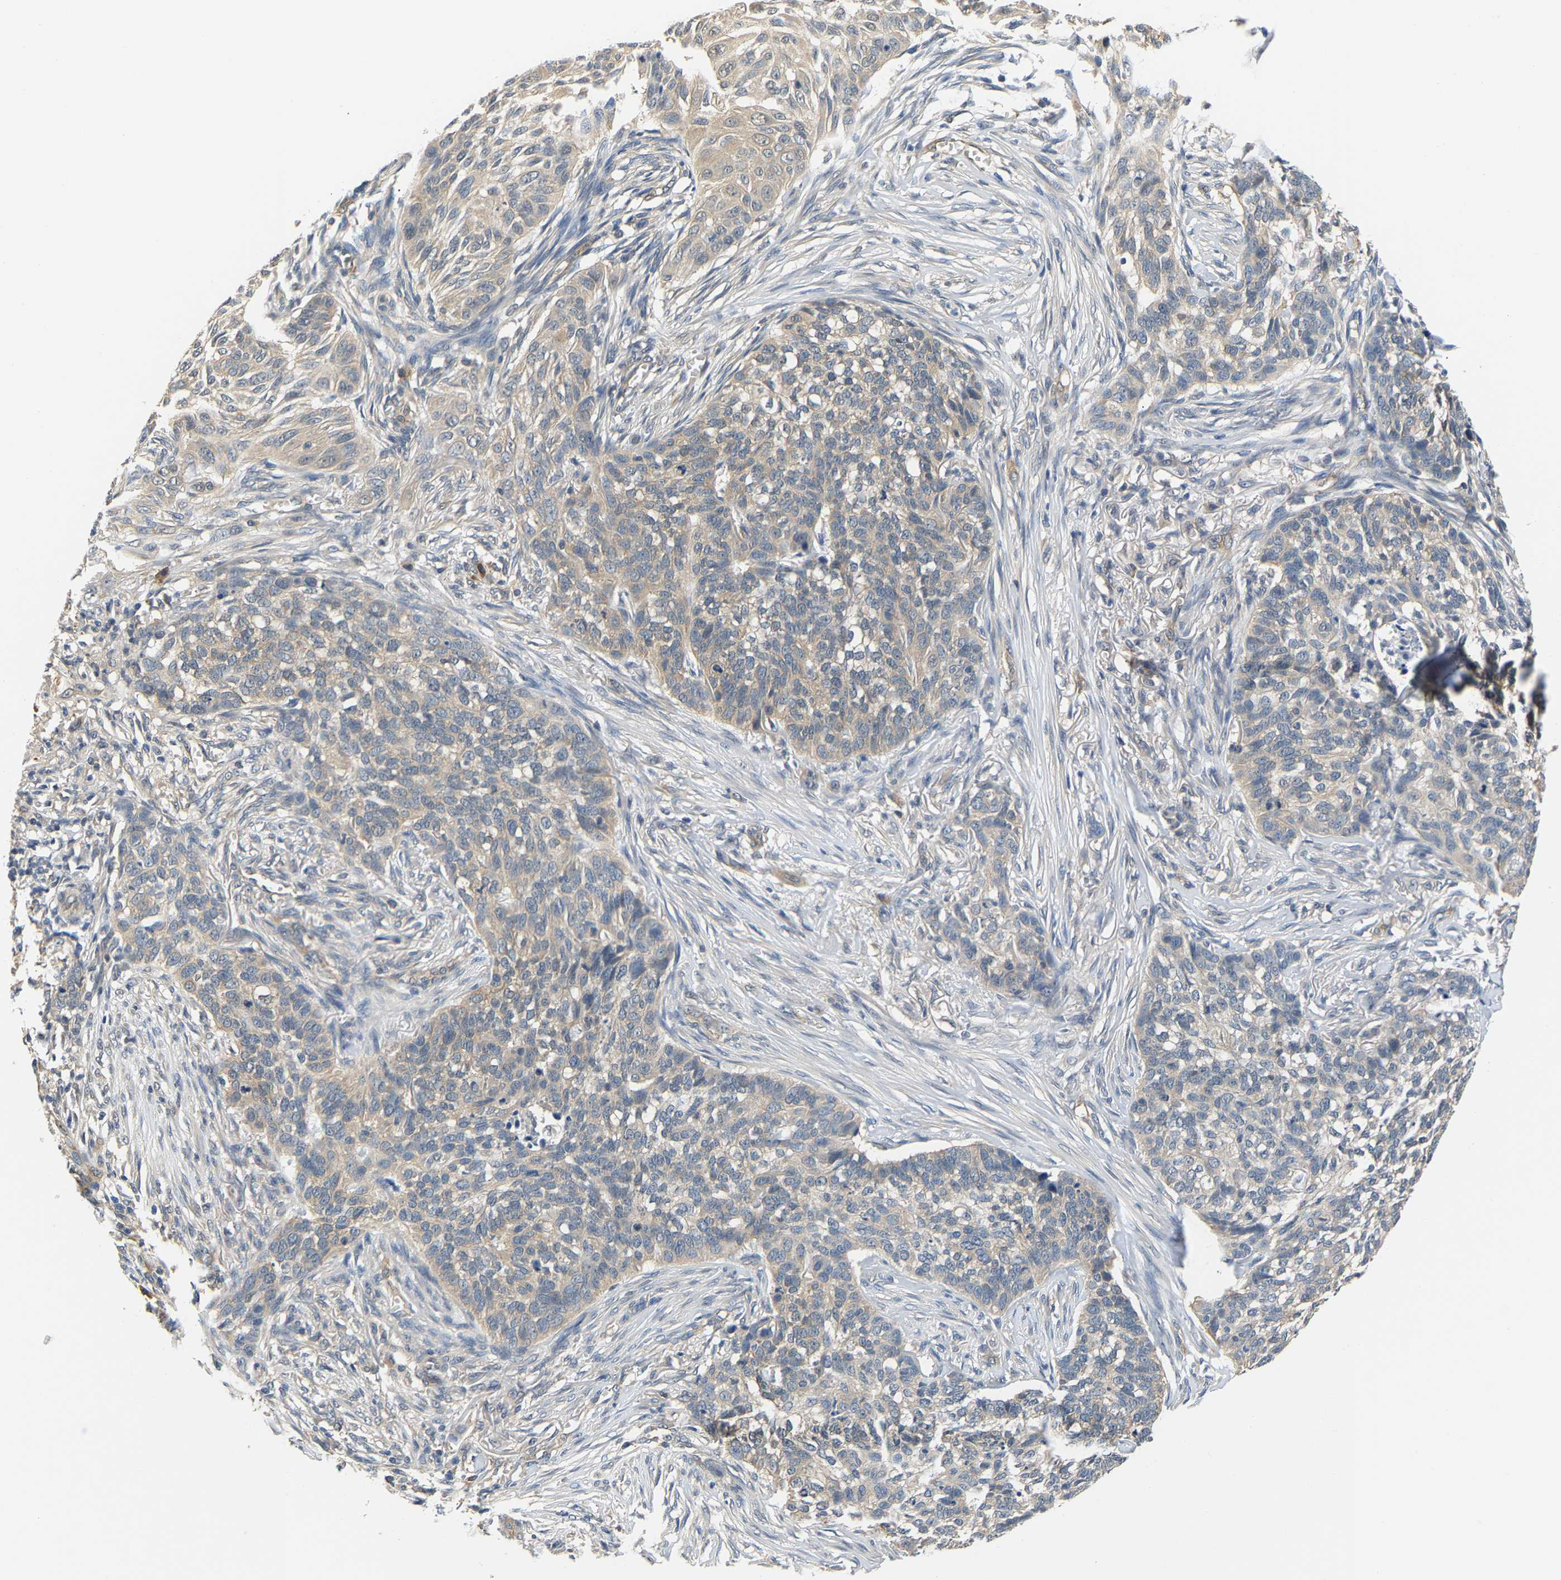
{"staining": {"intensity": "weak", "quantity": ">75%", "location": "cytoplasmic/membranous"}, "tissue": "skin cancer", "cell_type": "Tumor cells", "image_type": "cancer", "snomed": [{"axis": "morphology", "description": "Basal cell carcinoma"}, {"axis": "topography", "description": "Skin"}], "caption": "Skin cancer stained with a protein marker exhibits weak staining in tumor cells.", "gene": "ARHGEF12", "patient": {"sex": "male", "age": 85}}